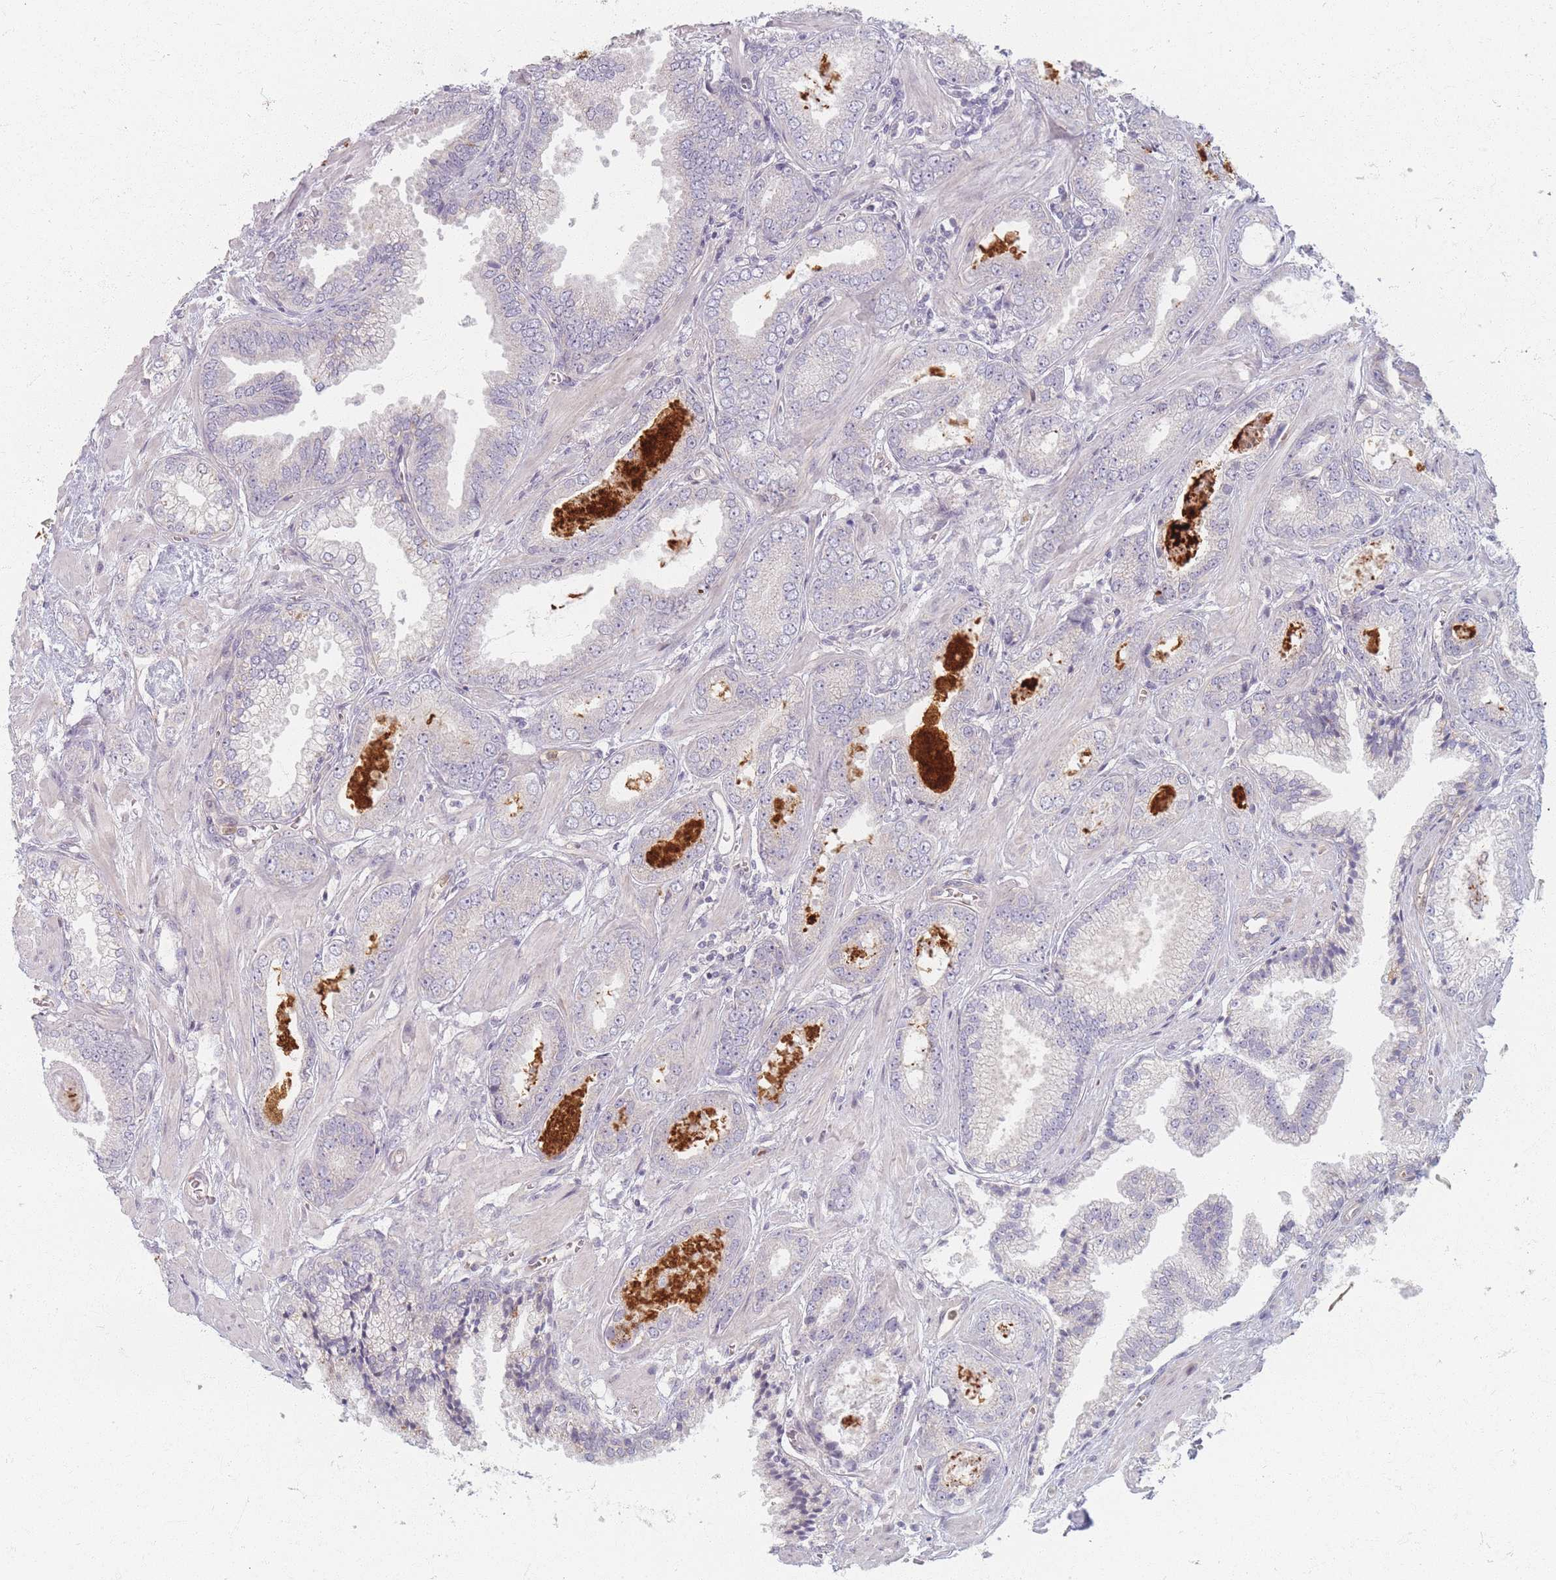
{"staining": {"intensity": "negative", "quantity": "none", "location": "none"}, "tissue": "prostate cancer", "cell_type": "Tumor cells", "image_type": "cancer", "snomed": [{"axis": "morphology", "description": "Adenocarcinoma, Low grade"}, {"axis": "topography", "description": "Prostate"}], "caption": "Human low-grade adenocarcinoma (prostate) stained for a protein using IHC demonstrates no positivity in tumor cells.", "gene": "CHCHD7", "patient": {"sex": "male", "age": 60}}